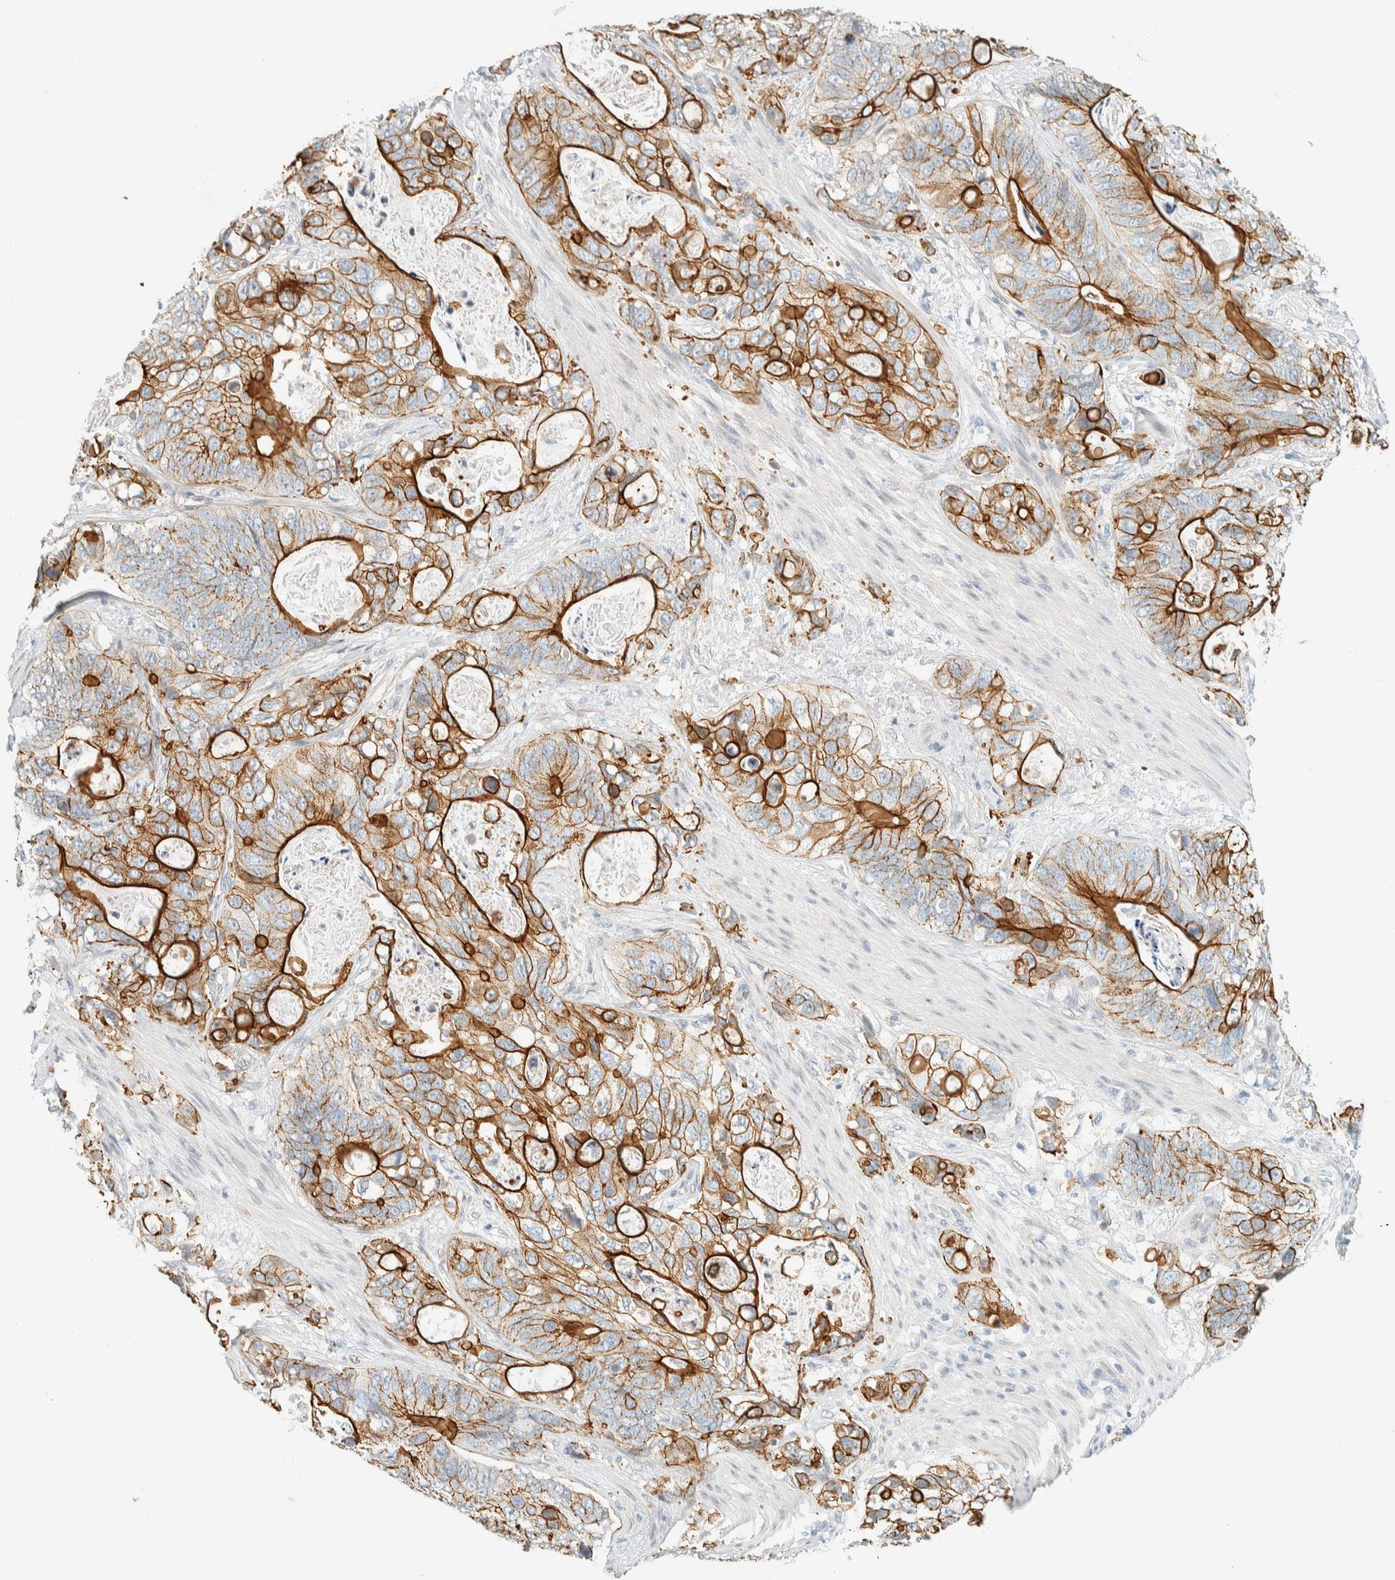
{"staining": {"intensity": "strong", "quantity": "25%-75%", "location": "cytoplasmic/membranous"}, "tissue": "stomach cancer", "cell_type": "Tumor cells", "image_type": "cancer", "snomed": [{"axis": "morphology", "description": "Normal tissue, NOS"}, {"axis": "morphology", "description": "Adenocarcinoma, NOS"}, {"axis": "topography", "description": "Stomach"}], "caption": "A high amount of strong cytoplasmic/membranous expression is appreciated in approximately 25%-75% of tumor cells in adenocarcinoma (stomach) tissue. The staining is performed using DAB brown chromogen to label protein expression. The nuclei are counter-stained blue using hematoxylin.", "gene": "C1QTNF12", "patient": {"sex": "female", "age": 89}}